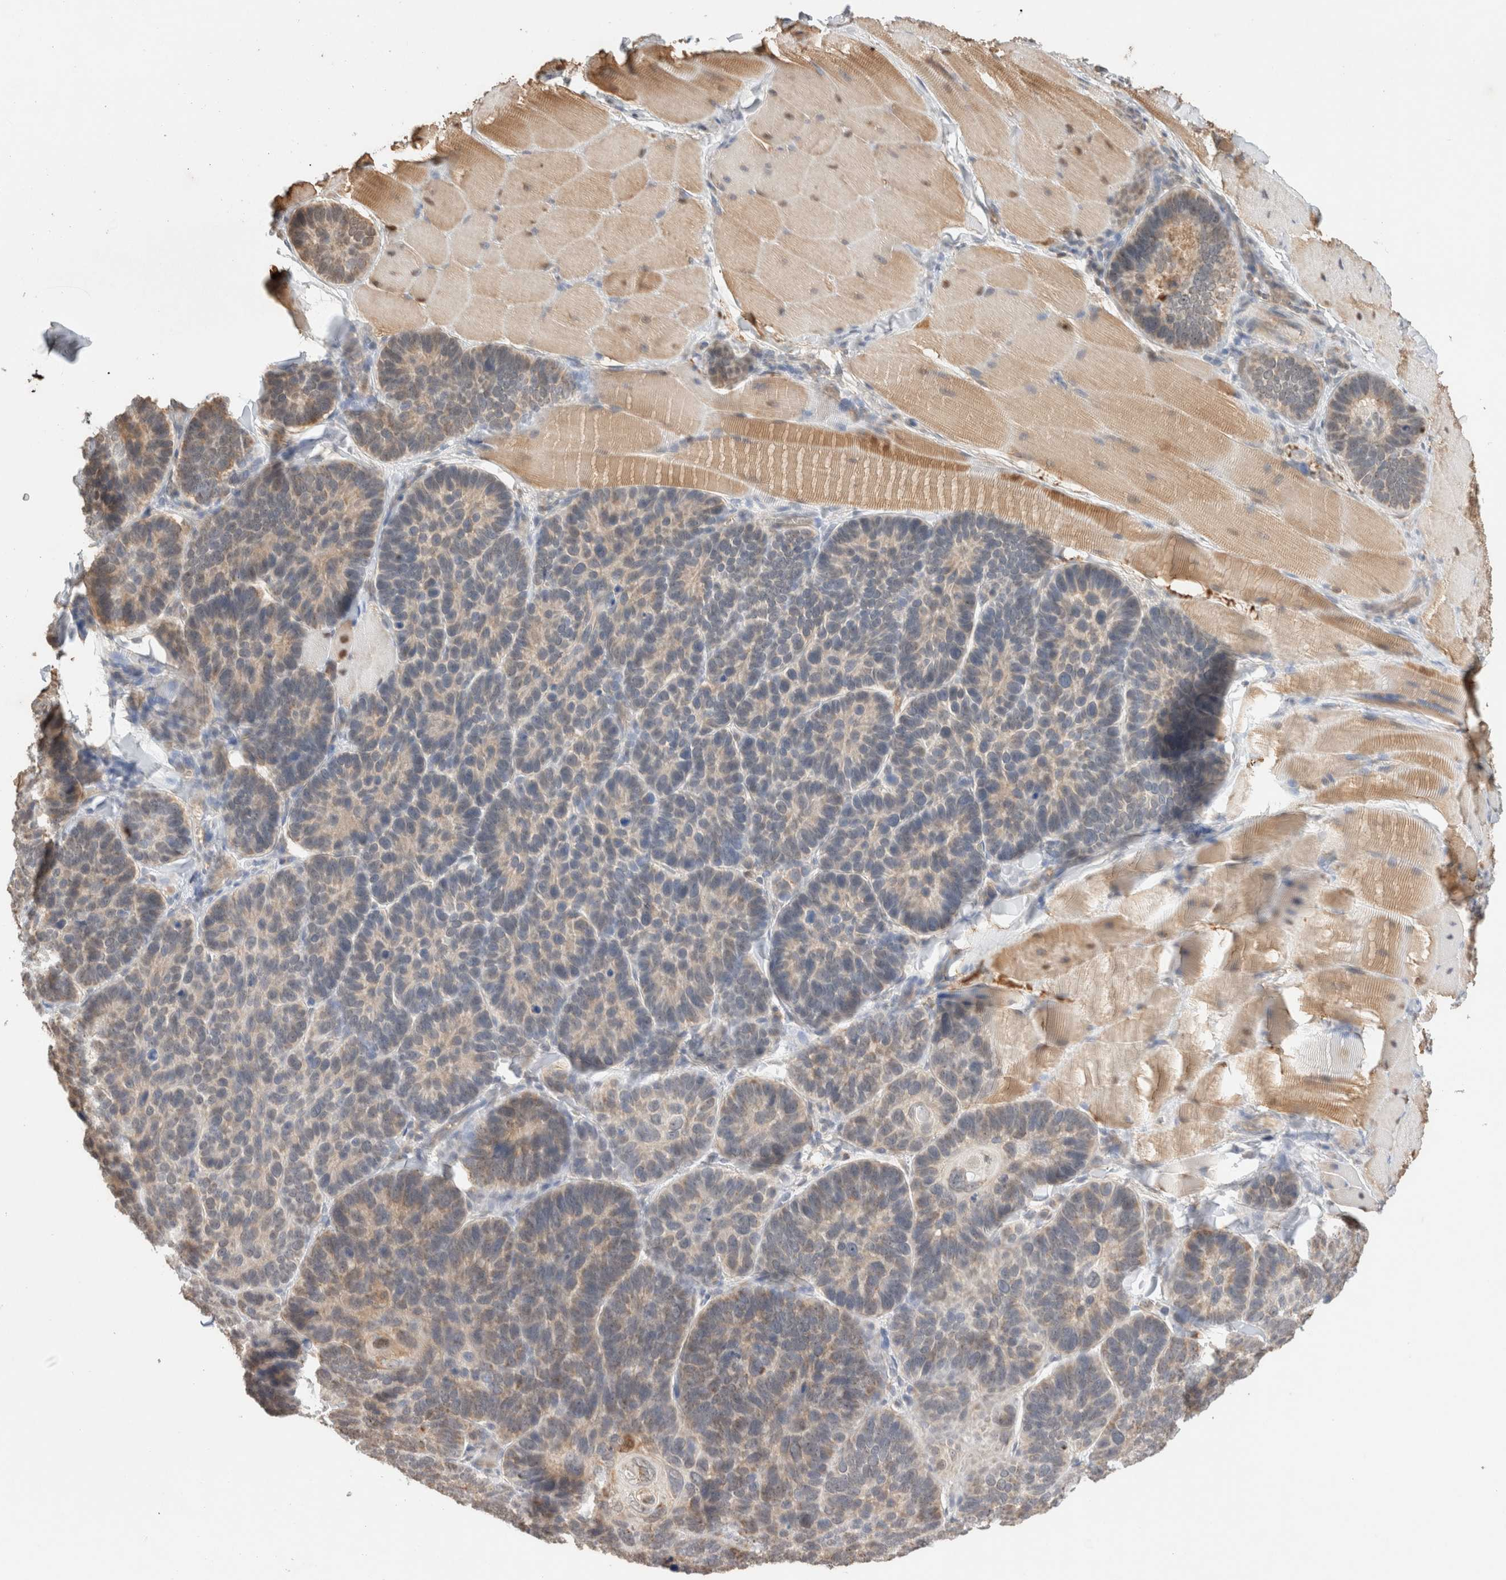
{"staining": {"intensity": "weak", "quantity": "<25%", "location": "cytoplasmic/membranous"}, "tissue": "skin cancer", "cell_type": "Tumor cells", "image_type": "cancer", "snomed": [{"axis": "morphology", "description": "Basal cell carcinoma"}, {"axis": "topography", "description": "Skin"}], "caption": "DAB (3,3'-diaminobenzidine) immunohistochemical staining of human skin cancer reveals no significant staining in tumor cells. (Immunohistochemistry, brightfield microscopy, high magnification).", "gene": "CA13", "patient": {"sex": "male", "age": 62}}